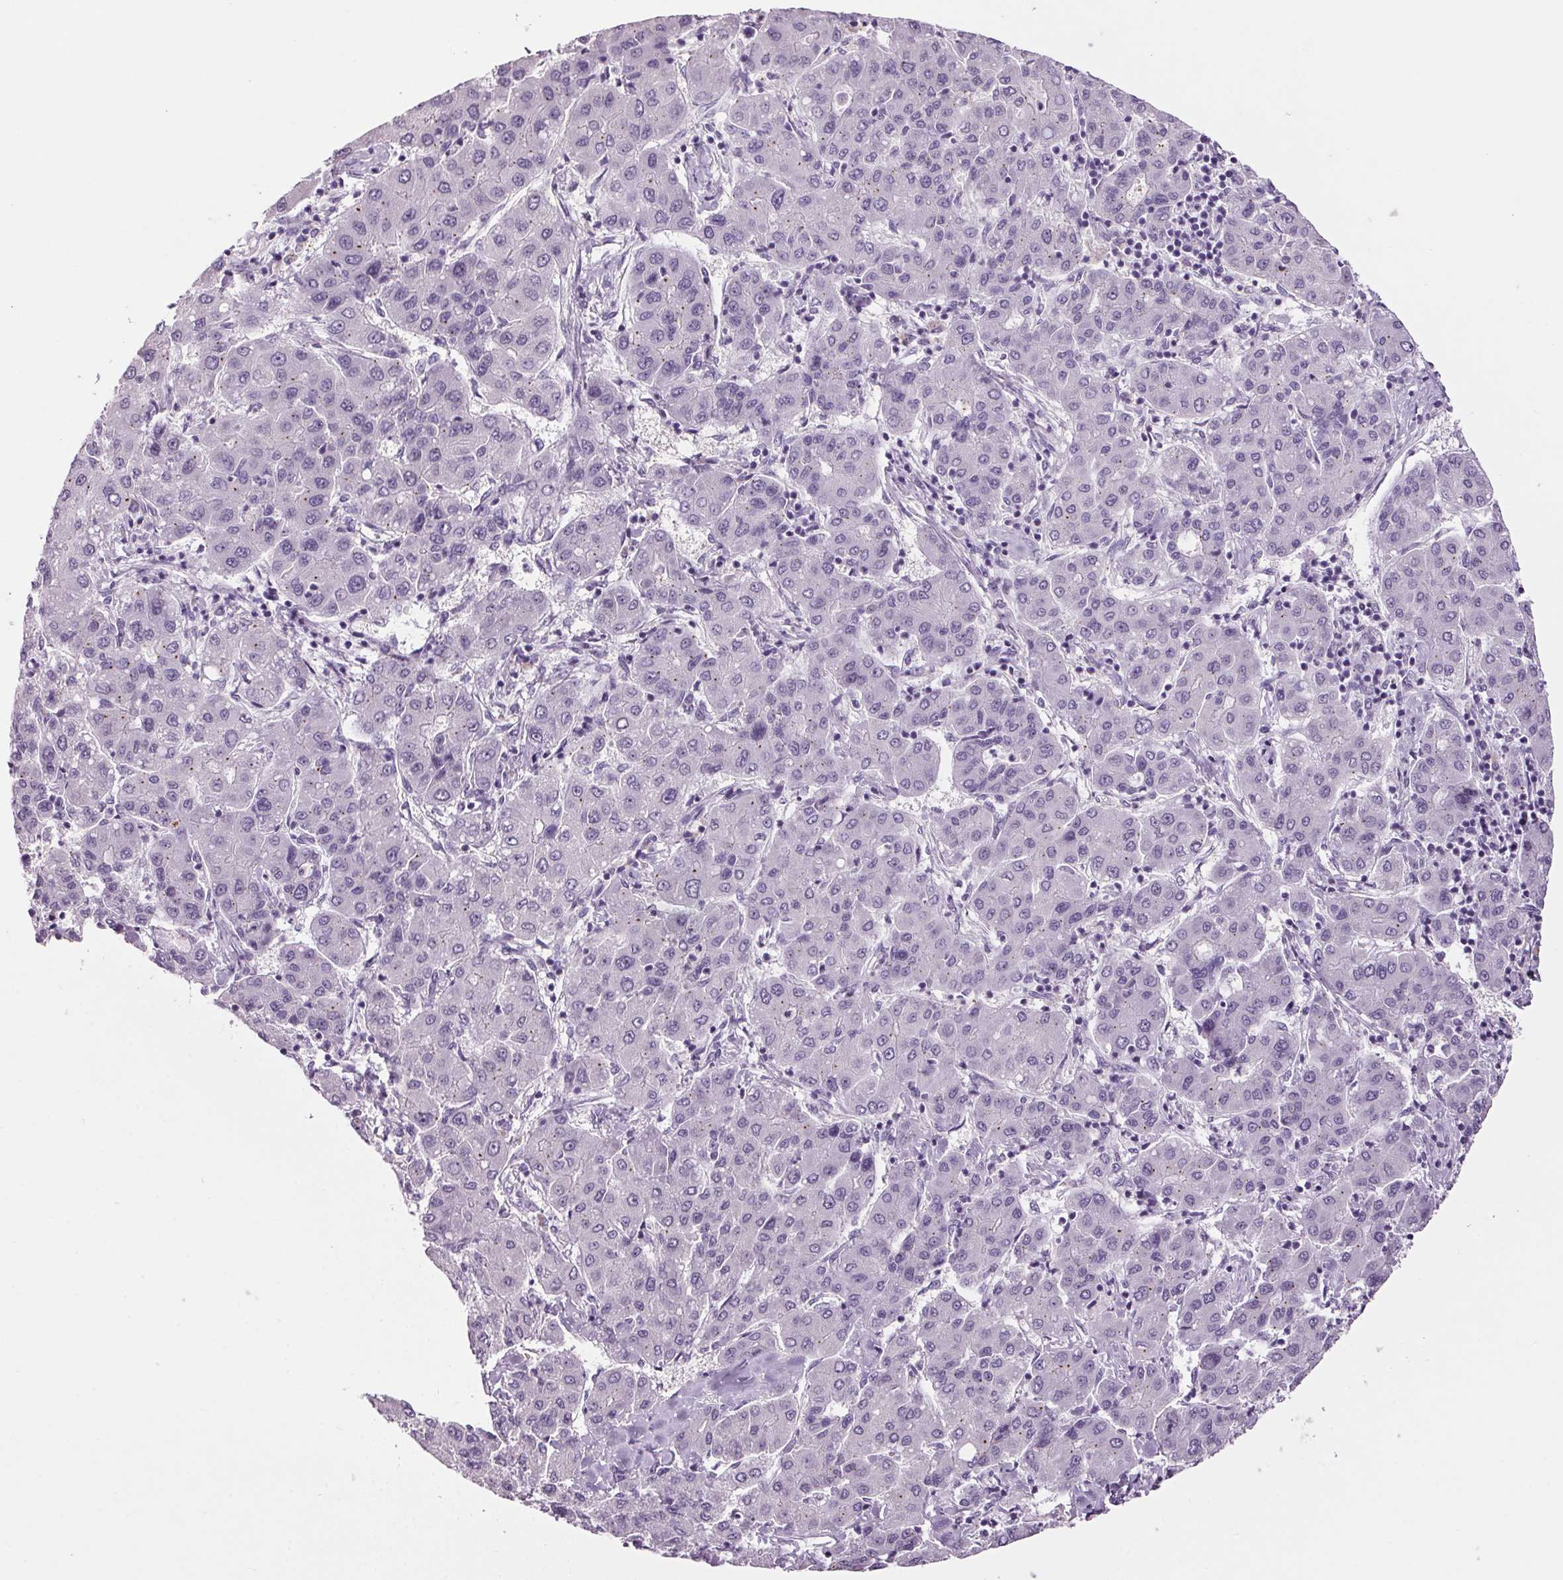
{"staining": {"intensity": "negative", "quantity": "none", "location": "none"}, "tissue": "liver cancer", "cell_type": "Tumor cells", "image_type": "cancer", "snomed": [{"axis": "morphology", "description": "Carcinoma, Hepatocellular, NOS"}, {"axis": "topography", "description": "Liver"}], "caption": "Protein analysis of hepatocellular carcinoma (liver) shows no significant expression in tumor cells.", "gene": "PPP1R1A", "patient": {"sex": "male", "age": 65}}